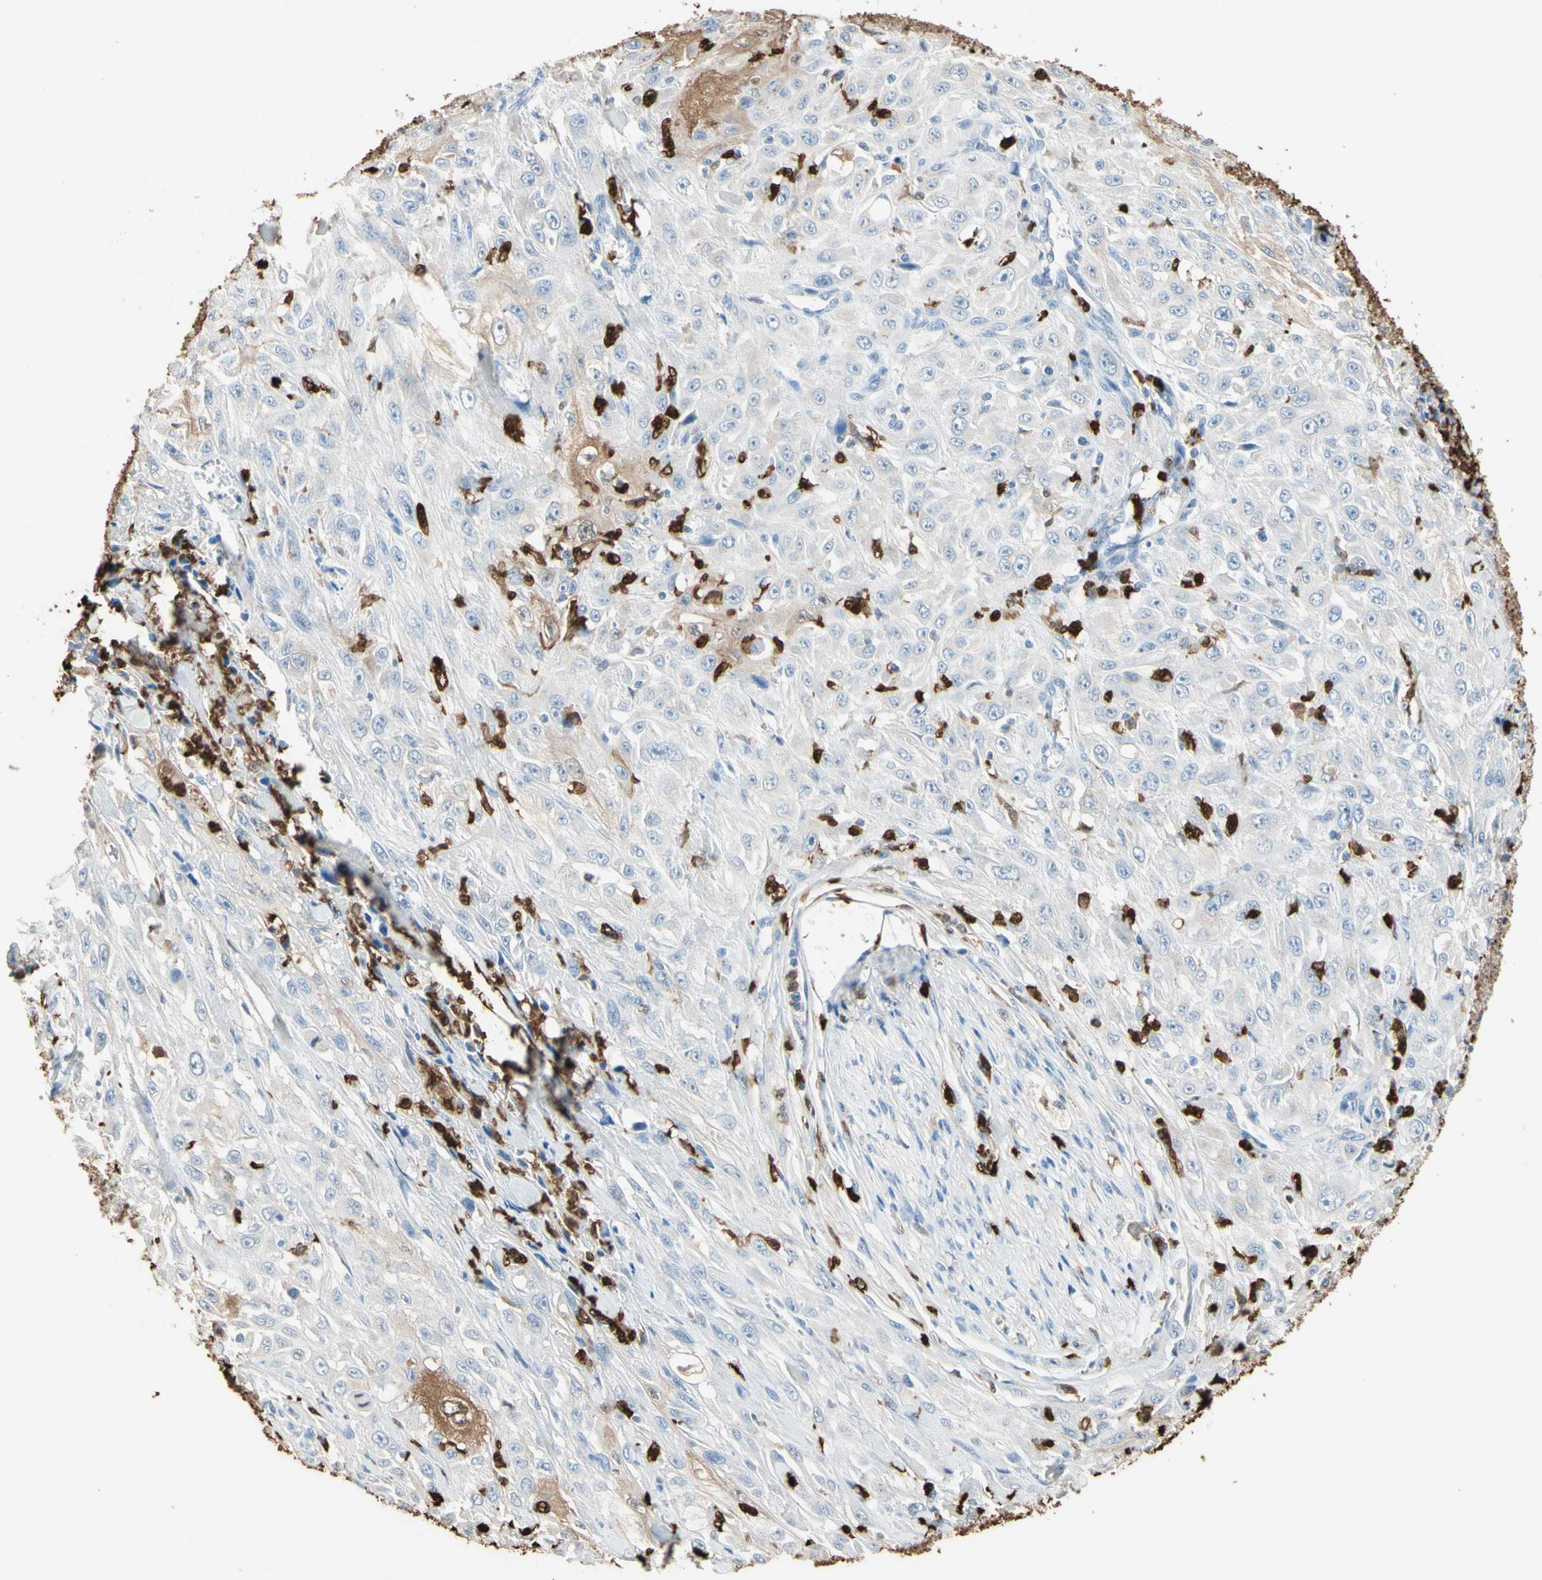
{"staining": {"intensity": "moderate", "quantity": "<25%", "location": "cytoplasmic/membranous"}, "tissue": "skin cancer", "cell_type": "Tumor cells", "image_type": "cancer", "snomed": [{"axis": "morphology", "description": "Squamous cell carcinoma, NOS"}, {"axis": "morphology", "description": "Squamous cell carcinoma, metastatic, NOS"}, {"axis": "topography", "description": "Skin"}, {"axis": "topography", "description": "Lymph node"}], "caption": "This micrograph reveals metastatic squamous cell carcinoma (skin) stained with immunohistochemistry (IHC) to label a protein in brown. The cytoplasmic/membranous of tumor cells show moderate positivity for the protein. Nuclei are counter-stained blue.", "gene": "NFKBIZ", "patient": {"sex": "male", "age": 75}}